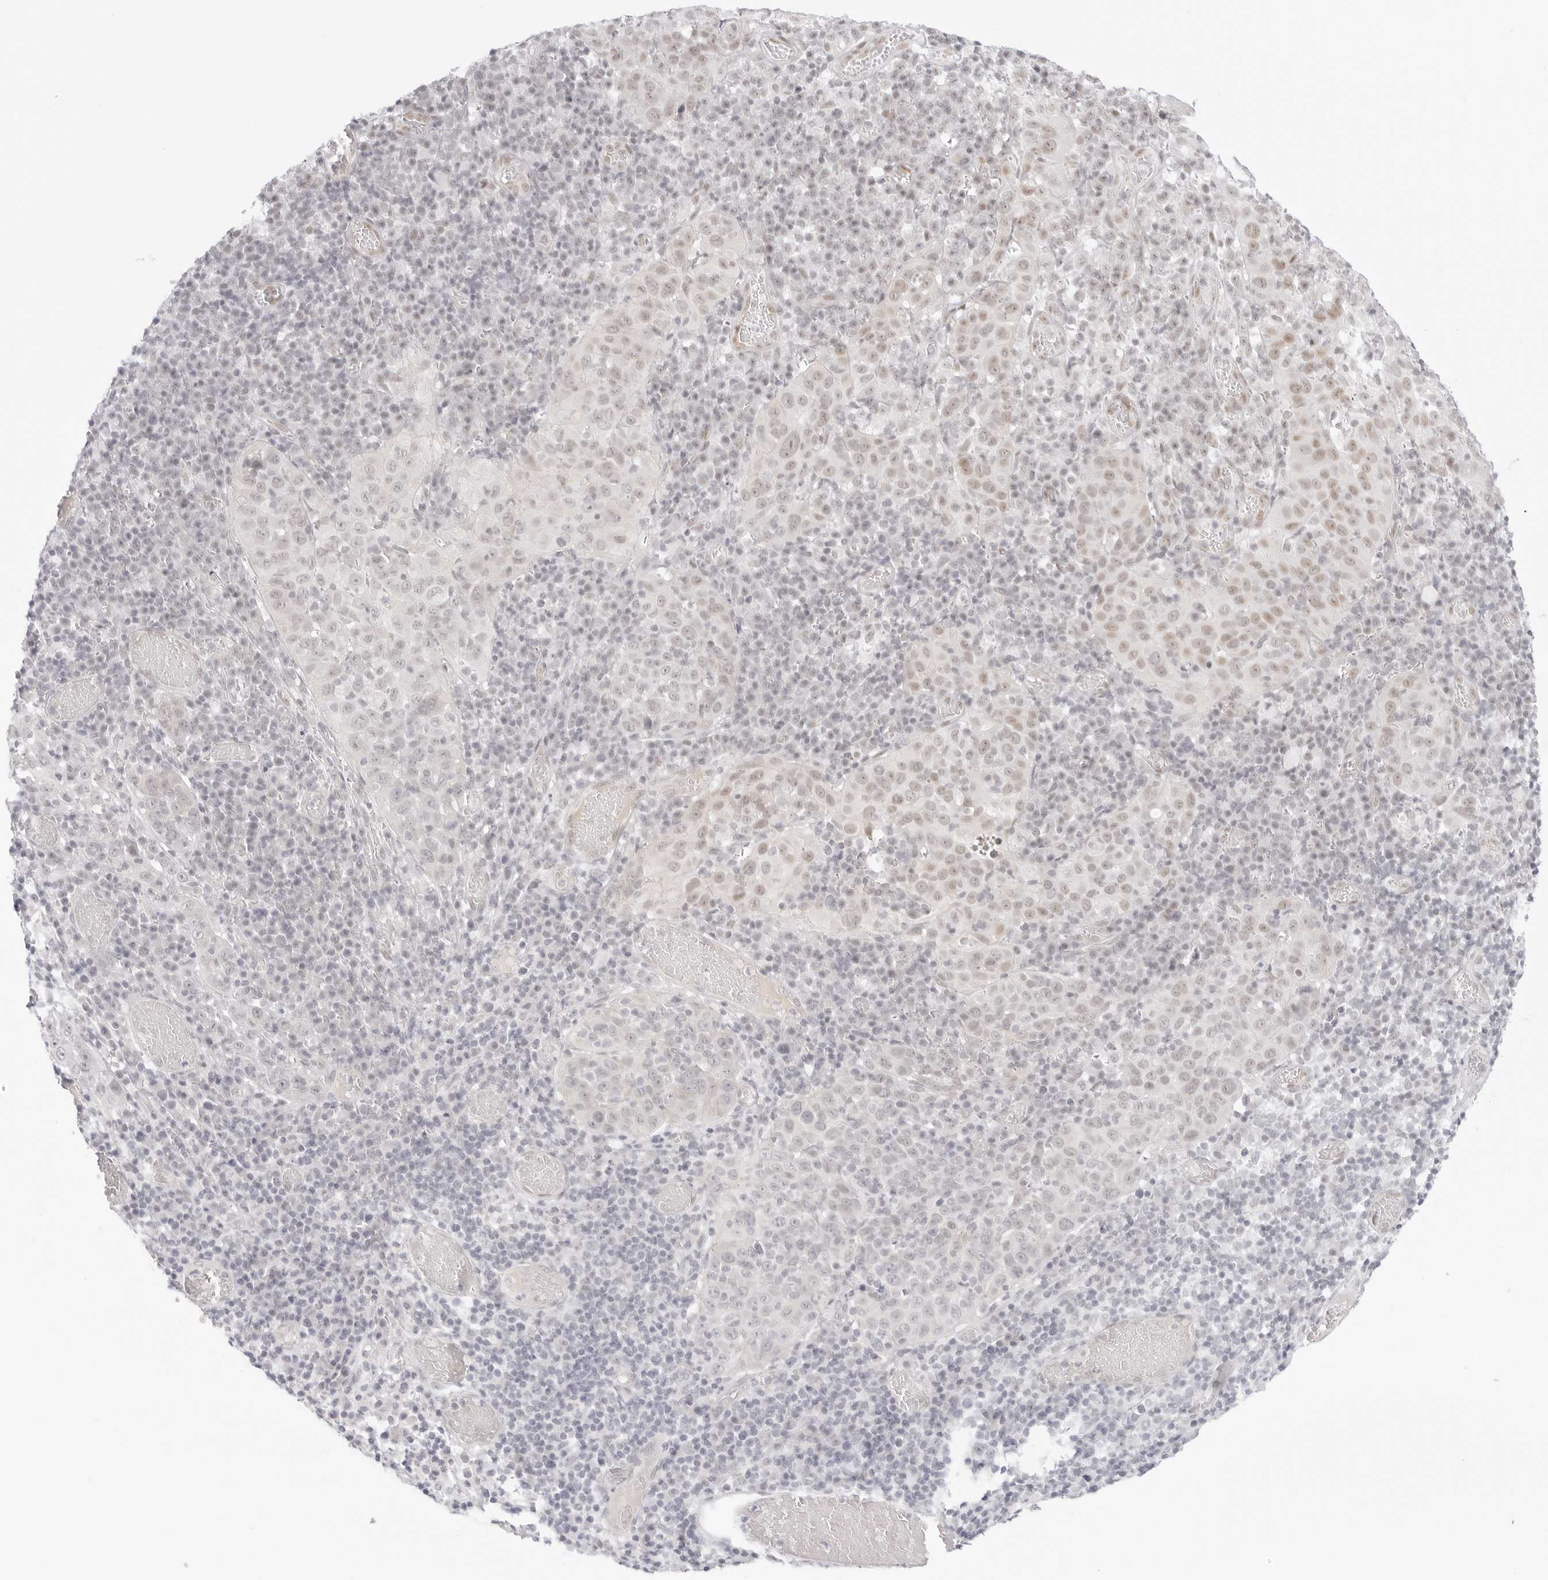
{"staining": {"intensity": "weak", "quantity": "25%-75%", "location": "nuclear"}, "tissue": "cervical cancer", "cell_type": "Tumor cells", "image_type": "cancer", "snomed": [{"axis": "morphology", "description": "Squamous cell carcinoma, NOS"}, {"axis": "topography", "description": "Cervix"}], "caption": "Human cervical squamous cell carcinoma stained with a brown dye shows weak nuclear positive expression in about 25%-75% of tumor cells.", "gene": "MED18", "patient": {"sex": "female", "age": 46}}